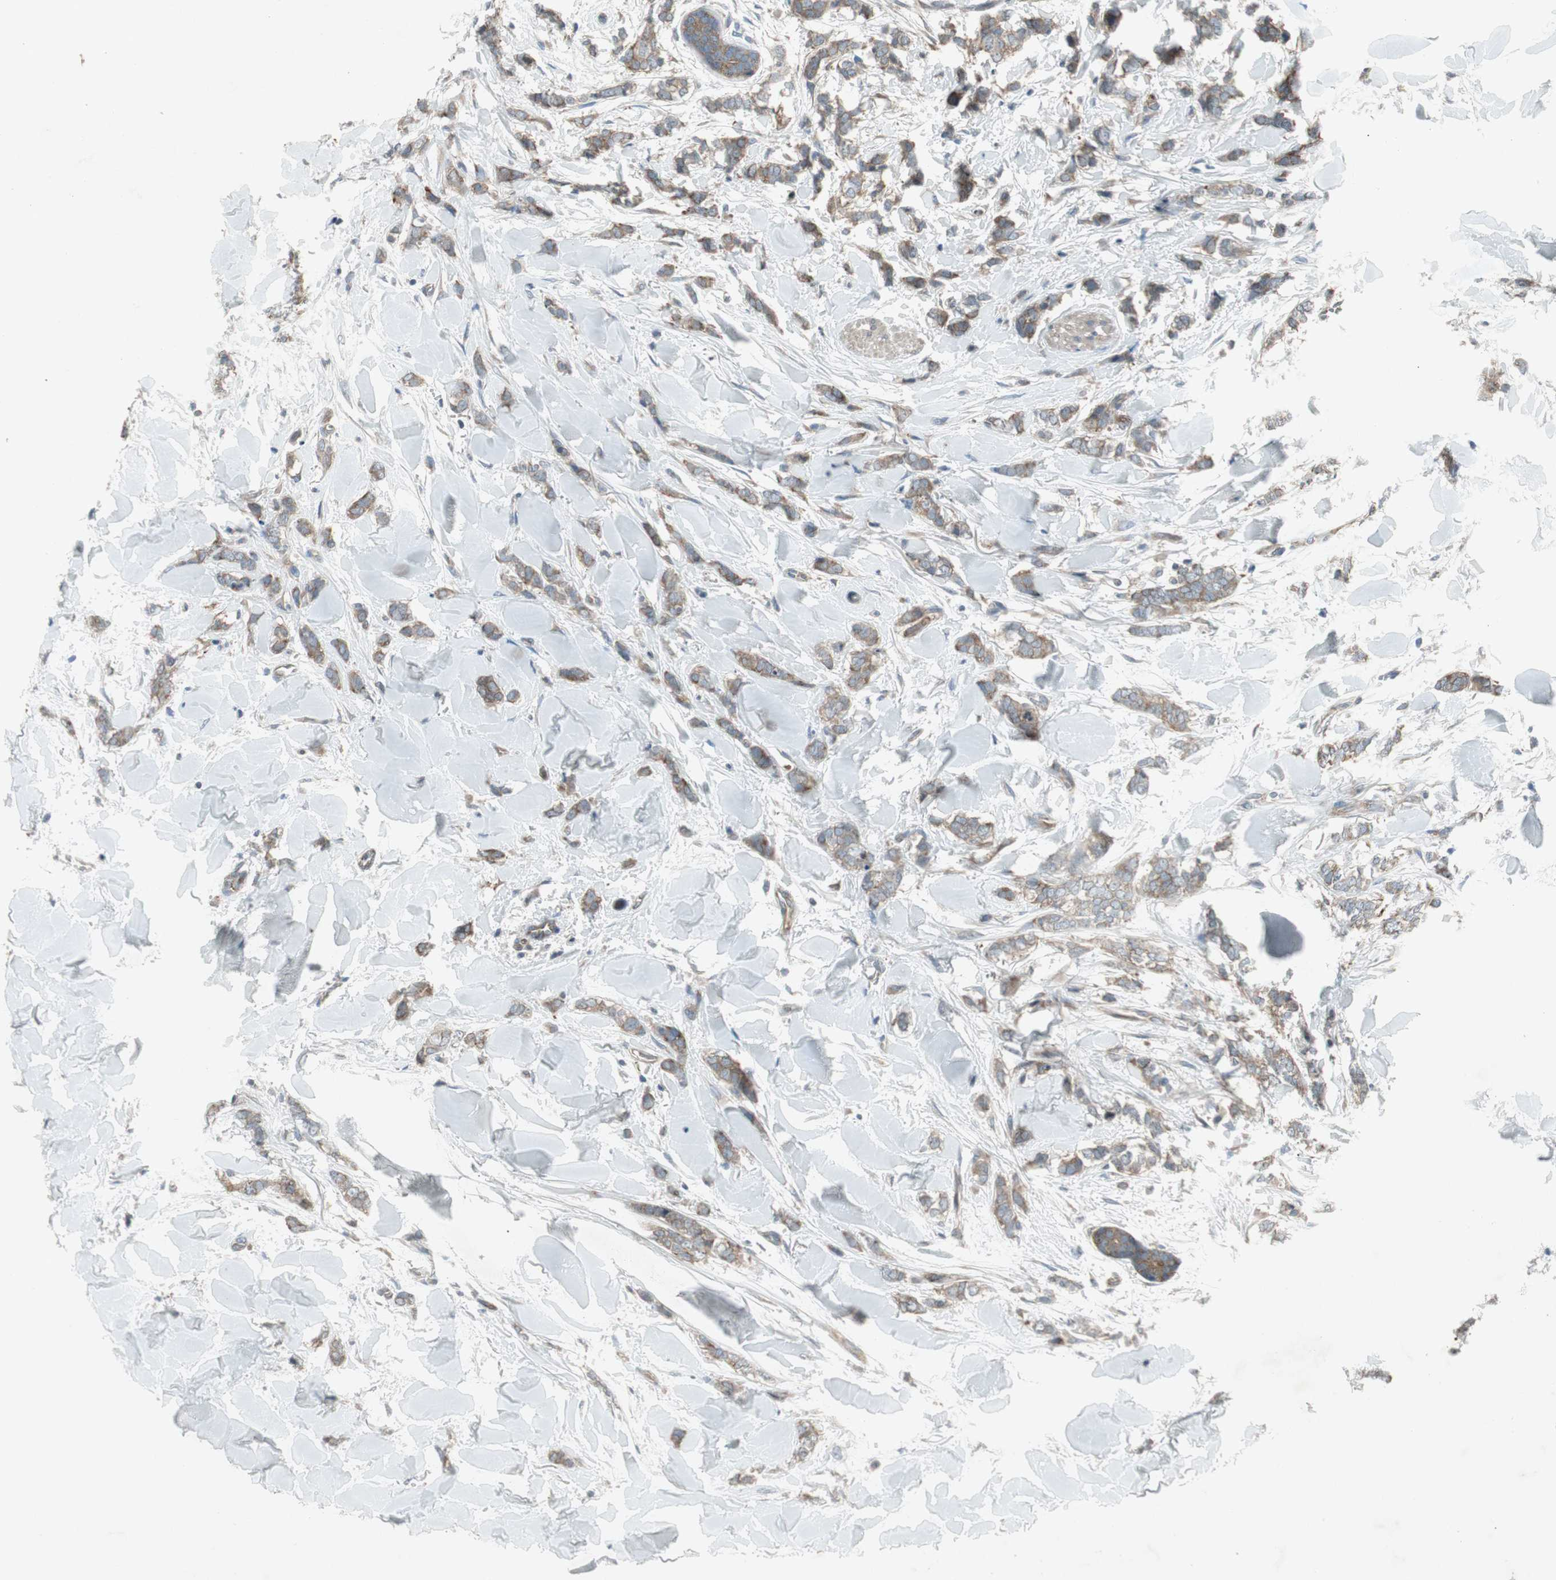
{"staining": {"intensity": "moderate", "quantity": ">75%", "location": "cytoplasmic/membranous"}, "tissue": "breast cancer", "cell_type": "Tumor cells", "image_type": "cancer", "snomed": [{"axis": "morphology", "description": "Lobular carcinoma"}, {"axis": "topography", "description": "Skin"}, {"axis": "topography", "description": "Breast"}], "caption": "The immunohistochemical stain shows moderate cytoplasmic/membranous positivity in tumor cells of lobular carcinoma (breast) tissue.", "gene": "PANK2", "patient": {"sex": "female", "age": 46}}